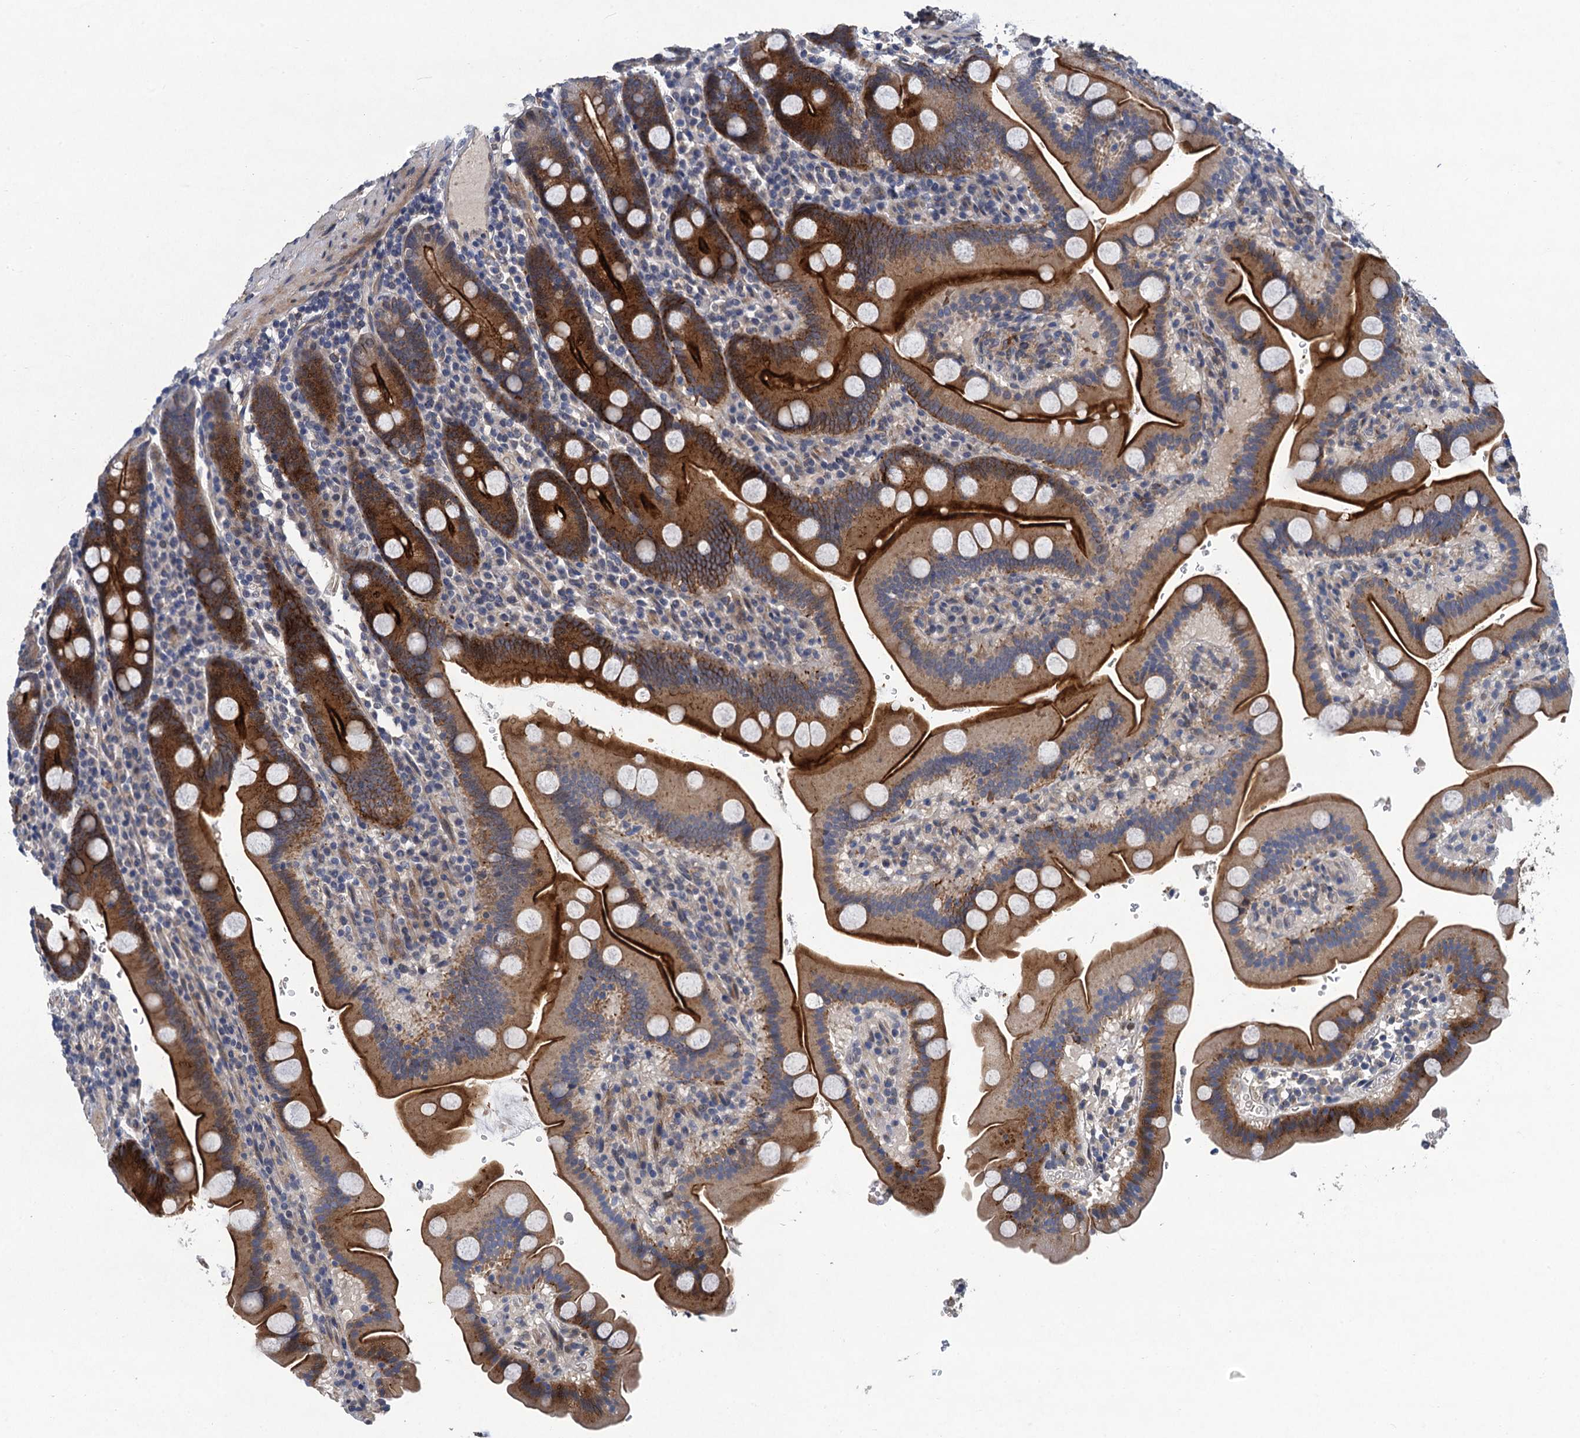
{"staining": {"intensity": "strong", "quantity": "25%-75%", "location": "cytoplasmic/membranous"}, "tissue": "duodenum", "cell_type": "Glandular cells", "image_type": "normal", "snomed": [{"axis": "morphology", "description": "Normal tissue, NOS"}, {"axis": "topography", "description": "Duodenum"}], "caption": "A high-resolution histopathology image shows IHC staining of normal duodenum, which shows strong cytoplasmic/membranous staining in about 25%-75% of glandular cells.", "gene": "TRAF7", "patient": {"sex": "male", "age": 55}}